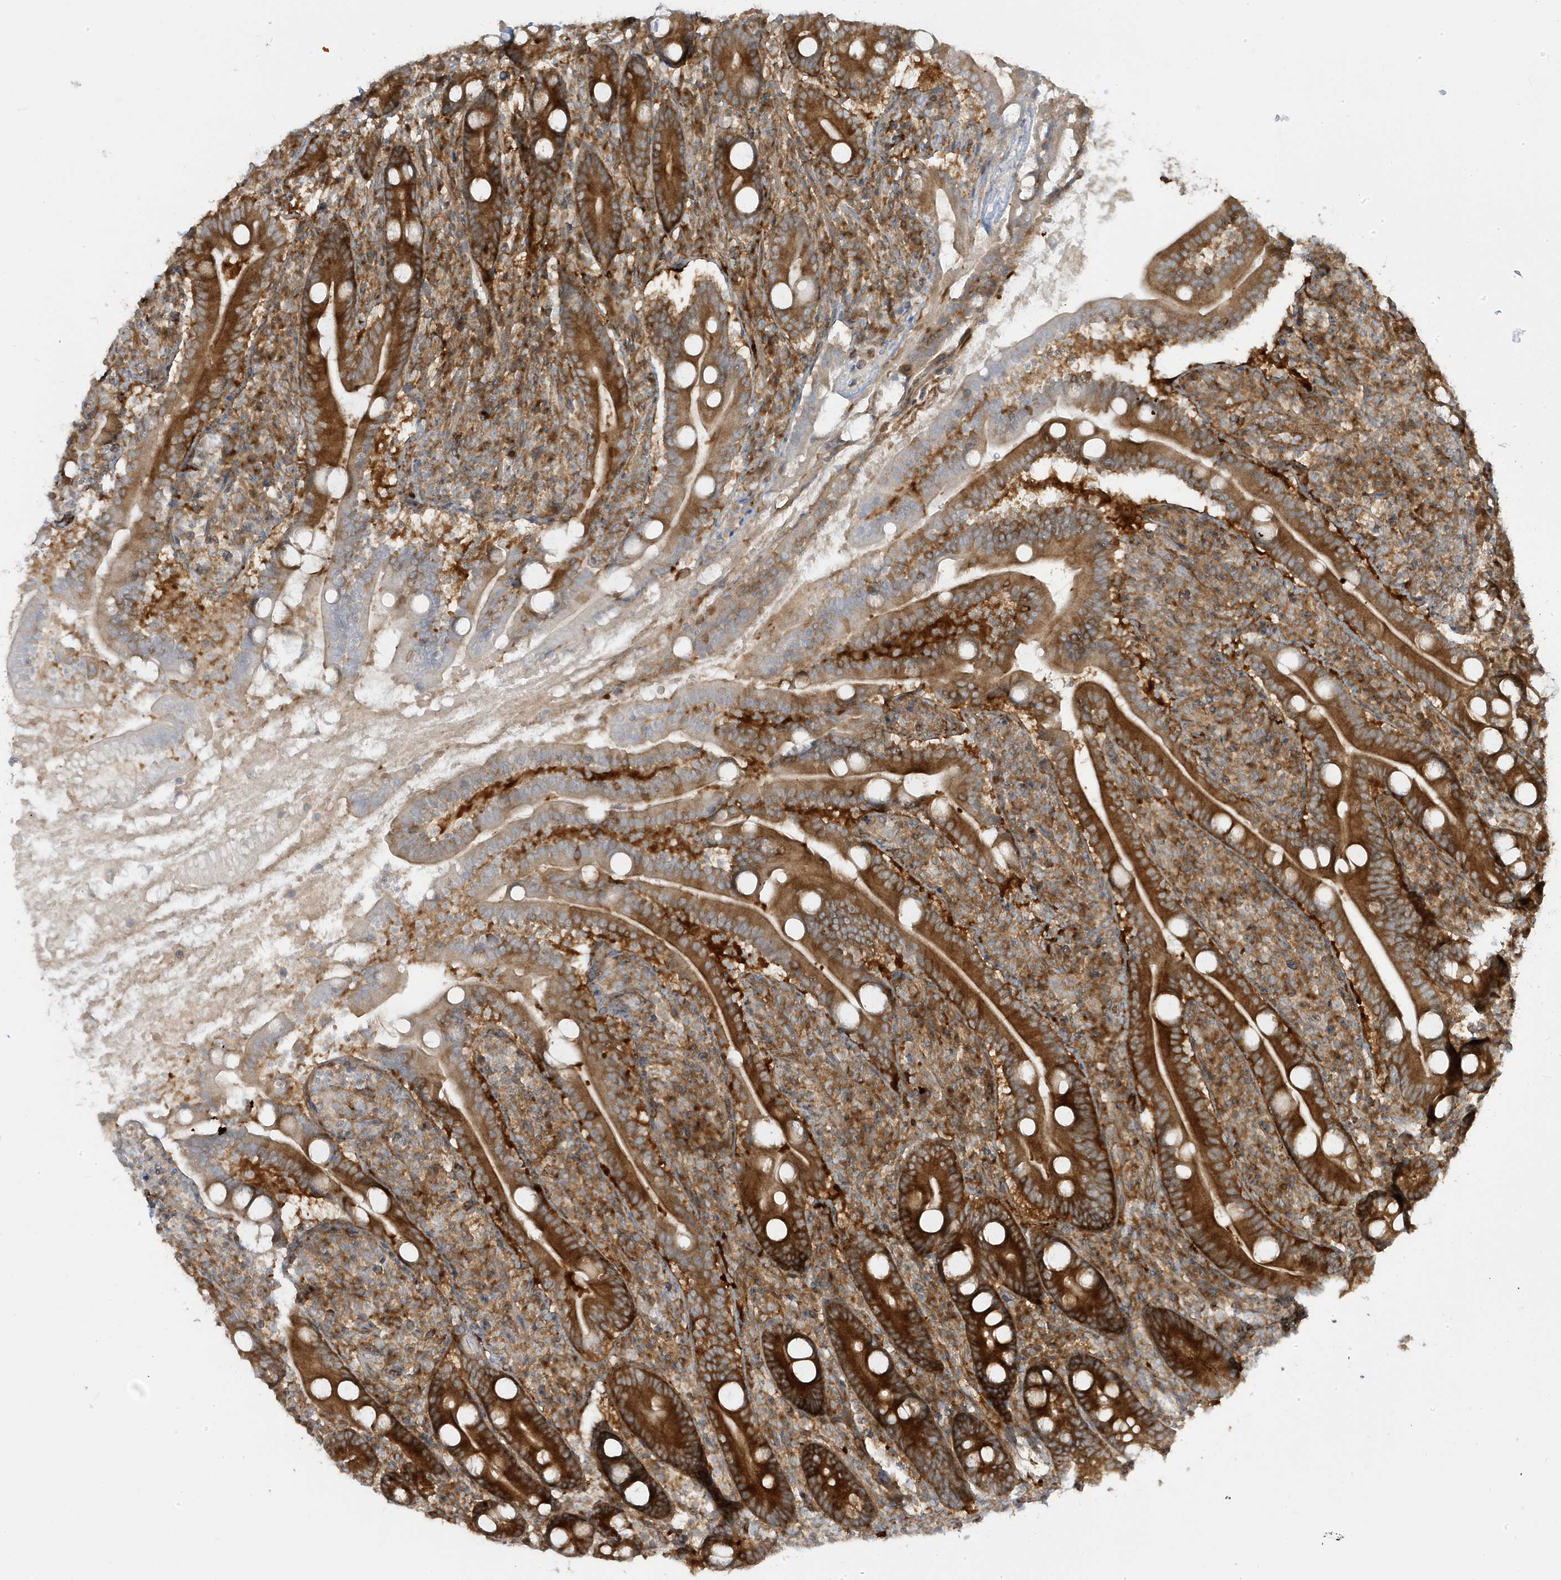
{"staining": {"intensity": "strong", "quantity": ">75%", "location": "cytoplasmic/membranous"}, "tissue": "duodenum", "cell_type": "Glandular cells", "image_type": "normal", "snomed": [{"axis": "morphology", "description": "Normal tissue, NOS"}, {"axis": "topography", "description": "Duodenum"}], "caption": "Immunohistochemistry (DAB (3,3'-diaminobenzidine)) staining of benign human duodenum displays strong cytoplasmic/membranous protein staining in approximately >75% of glandular cells. Using DAB (brown) and hematoxylin (blue) stains, captured at high magnification using brightfield microscopy.", "gene": "STAM", "patient": {"sex": "male", "age": 35}}